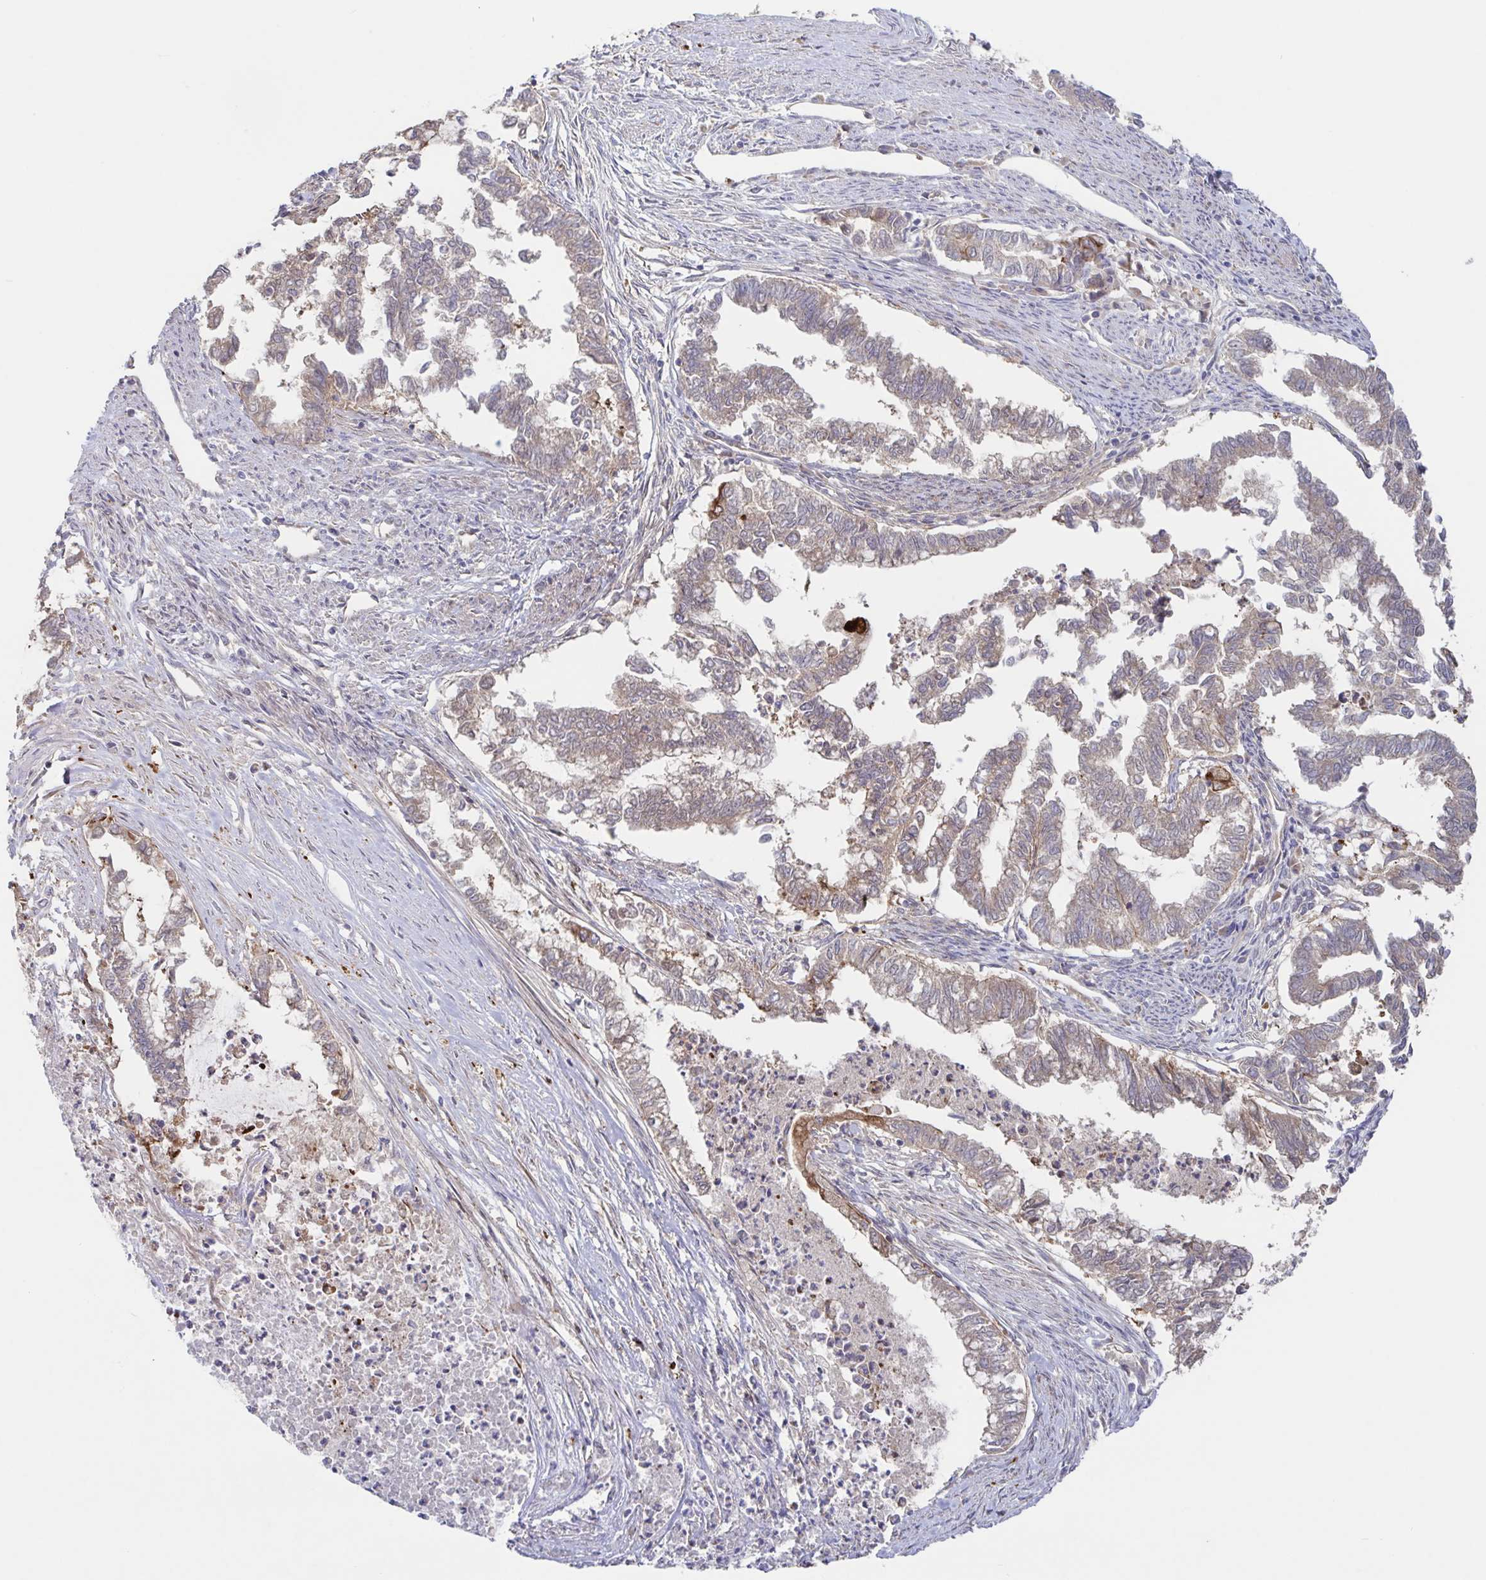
{"staining": {"intensity": "weak", "quantity": "25%-75%", "location": "cytoplasmic/membranous"}, "tissue": "endometrial cancer", "cell_type": "Tumor cells", "image_type": "cancer", "snomed": [{"axis": "morphology", "description": "Adenocarcinoma, NOS"}, {"axis": "topography", "description": "Endometrium"}], "caption": "High-power microscopy captured an immunohistochemistry micrograph of endometrial cancer (adenocarcinoma), revealing weak cytoplasmic/membranous positivity in about 25%-75% of tumor cells. Immunohistochemistry stains the protein of interest in brown and the nuclei are stained blue.", "gene": "AACS", "patient": {"sex": "female", "age": 79}}